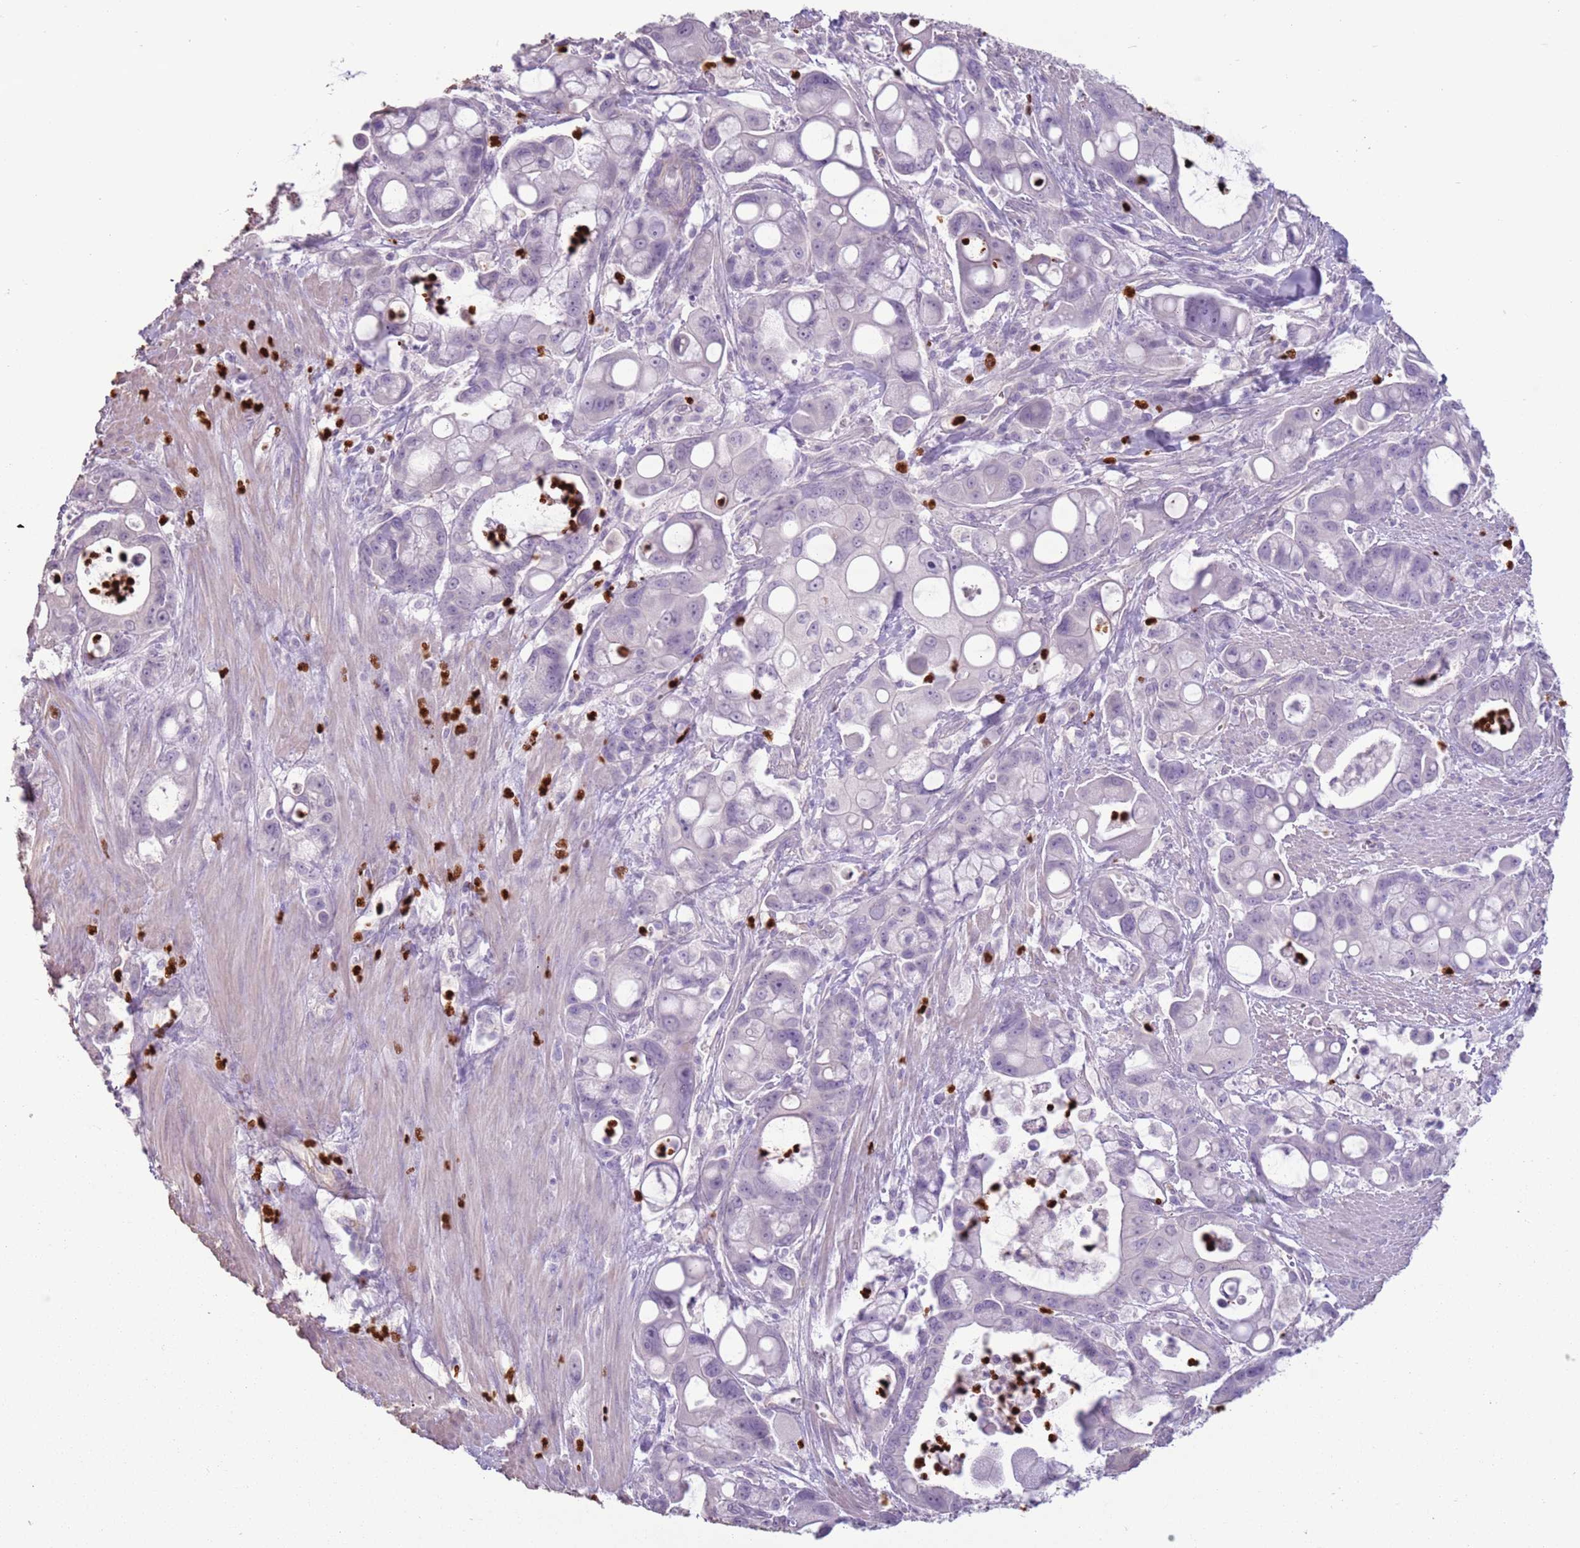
{"staining": {"intensity": "negative", "quantity": "none", "location": "none"}, "tissue": "pancreatic cancer", "cell_type": "Tumor cells", "image_type": "cancer", "snomed": [{"axis": "morphology", "description": "Adenocarcinoma, NOS"}, {"axis": "topography", "description": "Pancreas"}], "caption": "An immunohistochemistry micrograph of pancreatic cancer is shown. There is no staining in tumor cells of pancreatic cancer. (DAB (3,3'-diaminobenzidine) immunohistochemistry, high magnification).", "gene": "CELF6", "patient": {"sex": "male", "age": 68}}